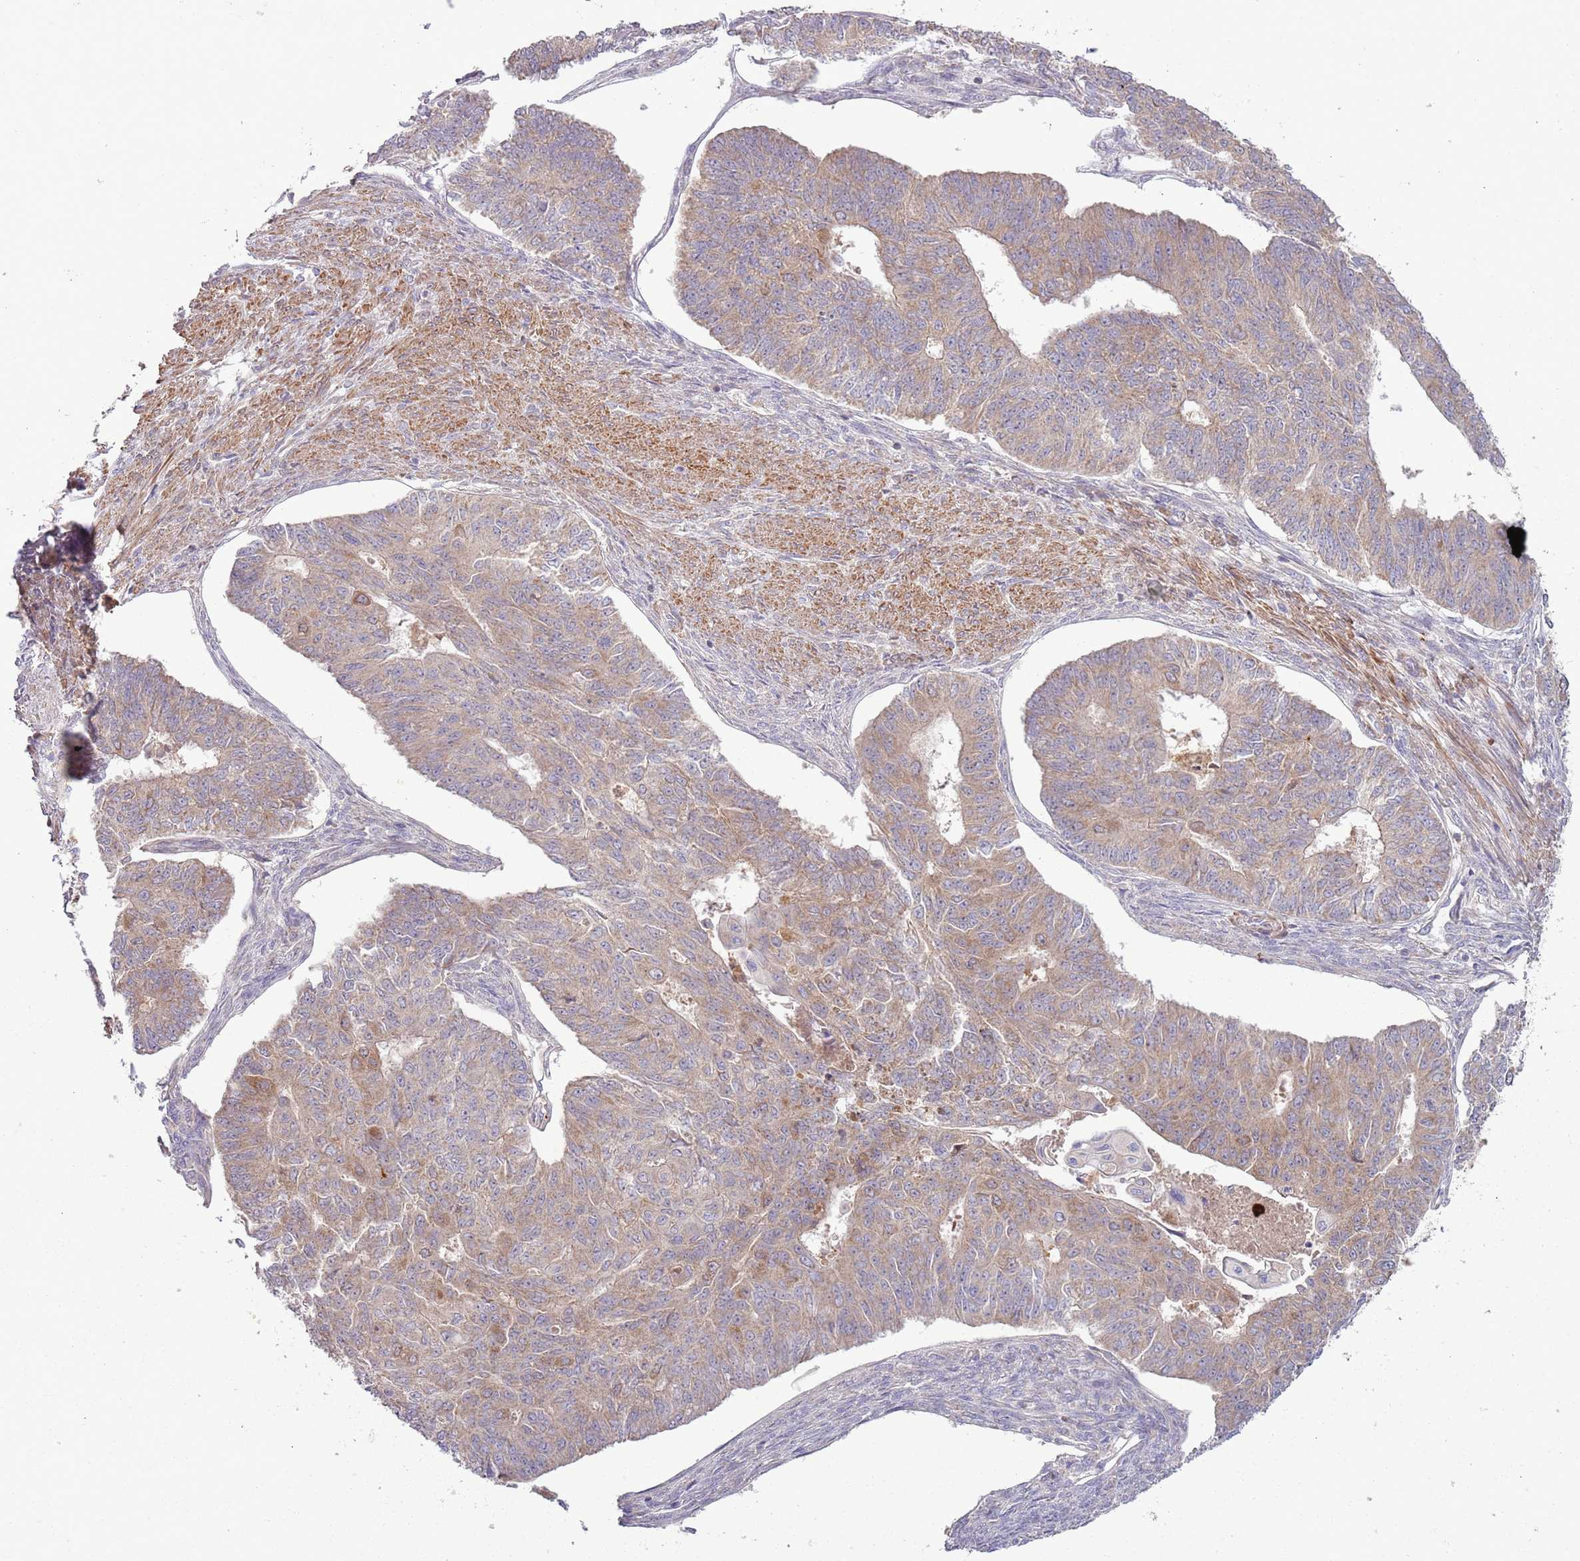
{"staining": {"intensity": "moderate", "quantity": "25%-75%", "location": "cytoplasmic/membranous"}, "tissue": "endometrial cancer", "cell_type": "Tumor cells", "image_type": "cancer", "snomed": [{"axis": "morphology", "description": "Adenocarcinoma, NOS"}, {"axis": "topography", "description": "Endometrium"}], "caption": "The micrograph shows a brown stain indicating the presence of a protein in the cytoplasmic/membranous of tumor cells in endometrial cancer (adenocarcinoma). Nuclei are stained in blue.", "gene": "DTD2", "patient": {"sex": "female", "age": 32}}